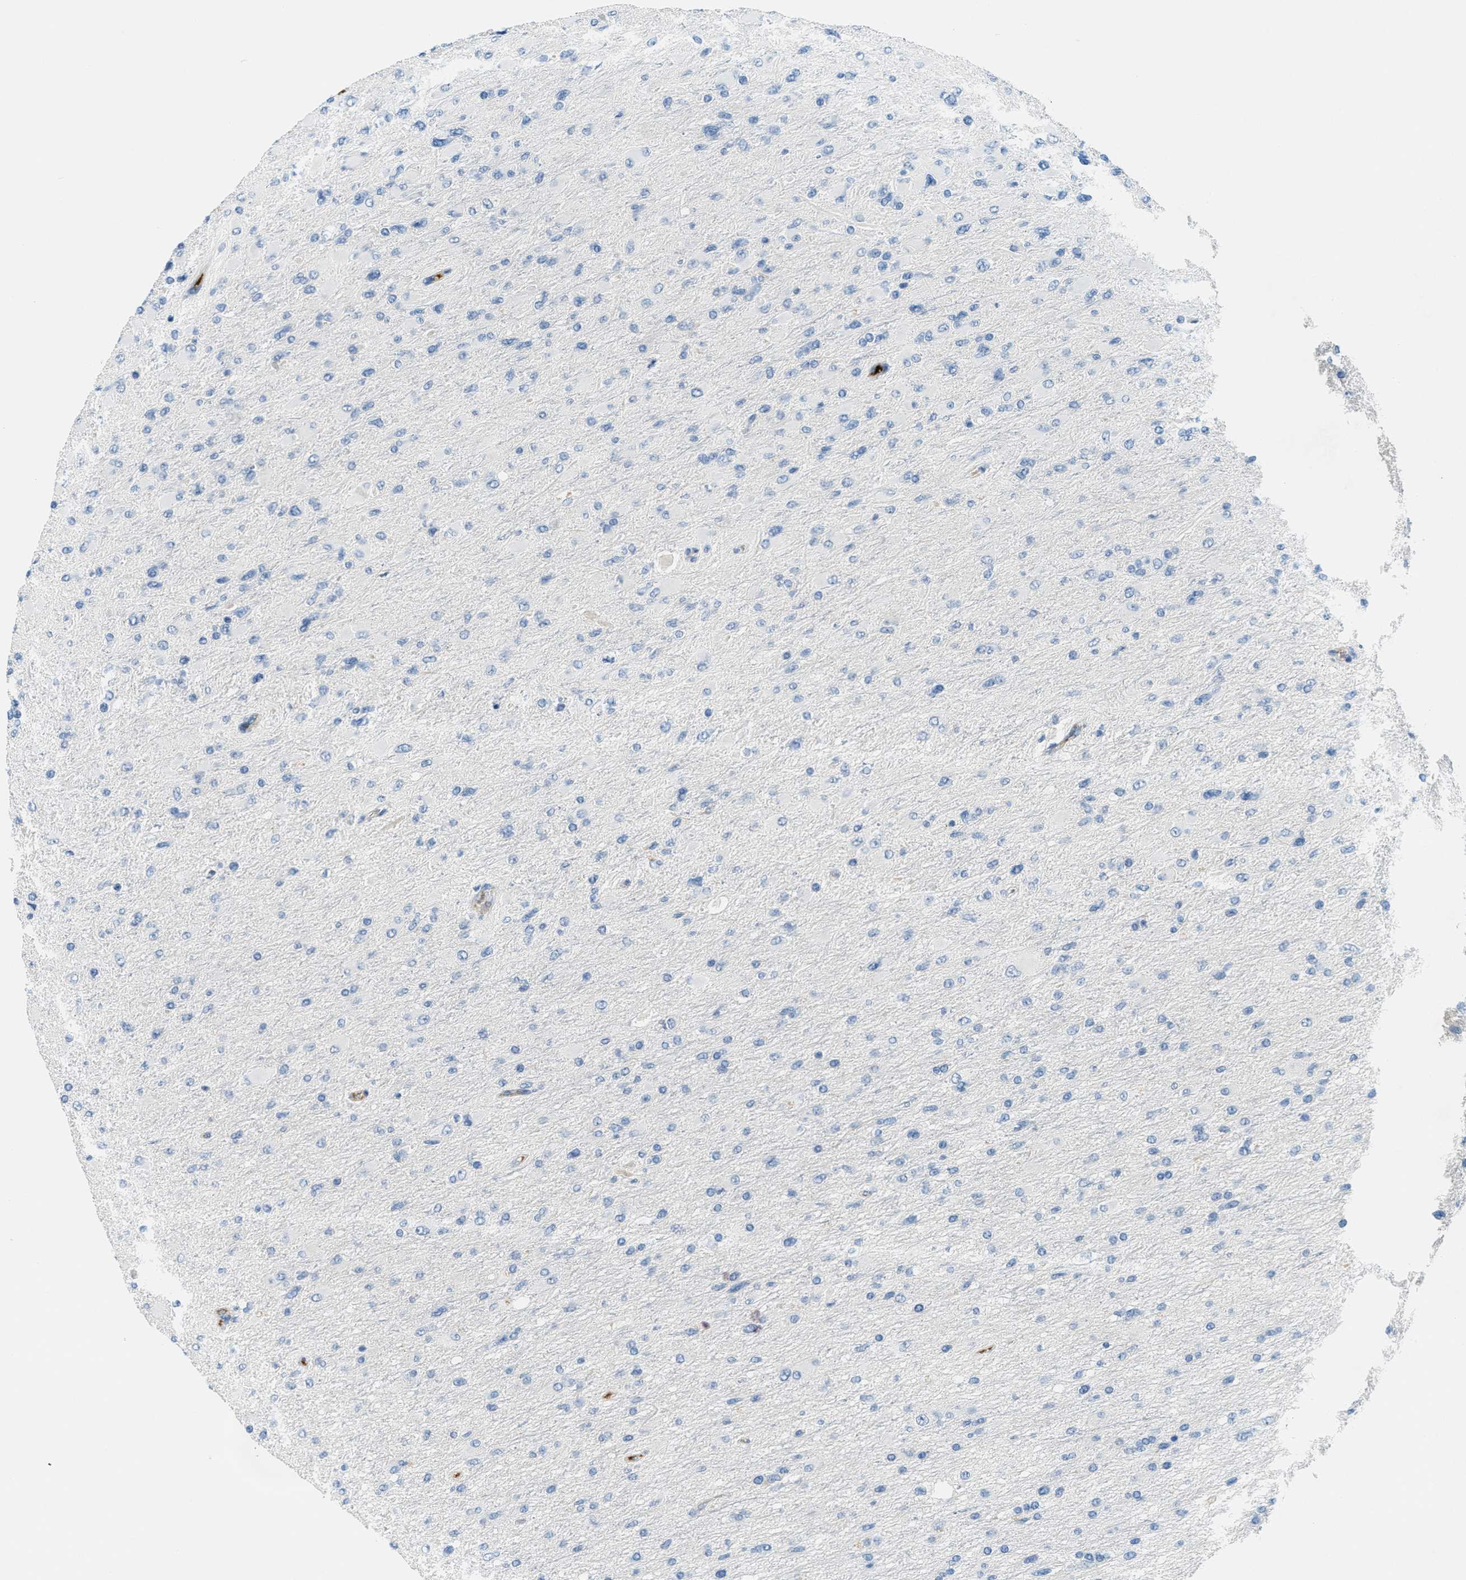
{"staining": {"intensity": "negative", "quantity": "none", "location": "none"}, "tissue": "glioma", "cell_type": "Tumor cells", "image_type": "cancer", "snomed": [{"axis": "morphology", "description": "Glioma, malignant, High grade"}, {"axis": "topography", "description": "Cerebral cortex"}], "caption": "A micrograph of glioma stained for a protein displays no brown staining in tumor cells. (DAB (3,3'-diaminobenzidine) IHC with hematoxylin counter stain).", "gene": "A2M", "patient": {"sex": "female", "age": 36}}